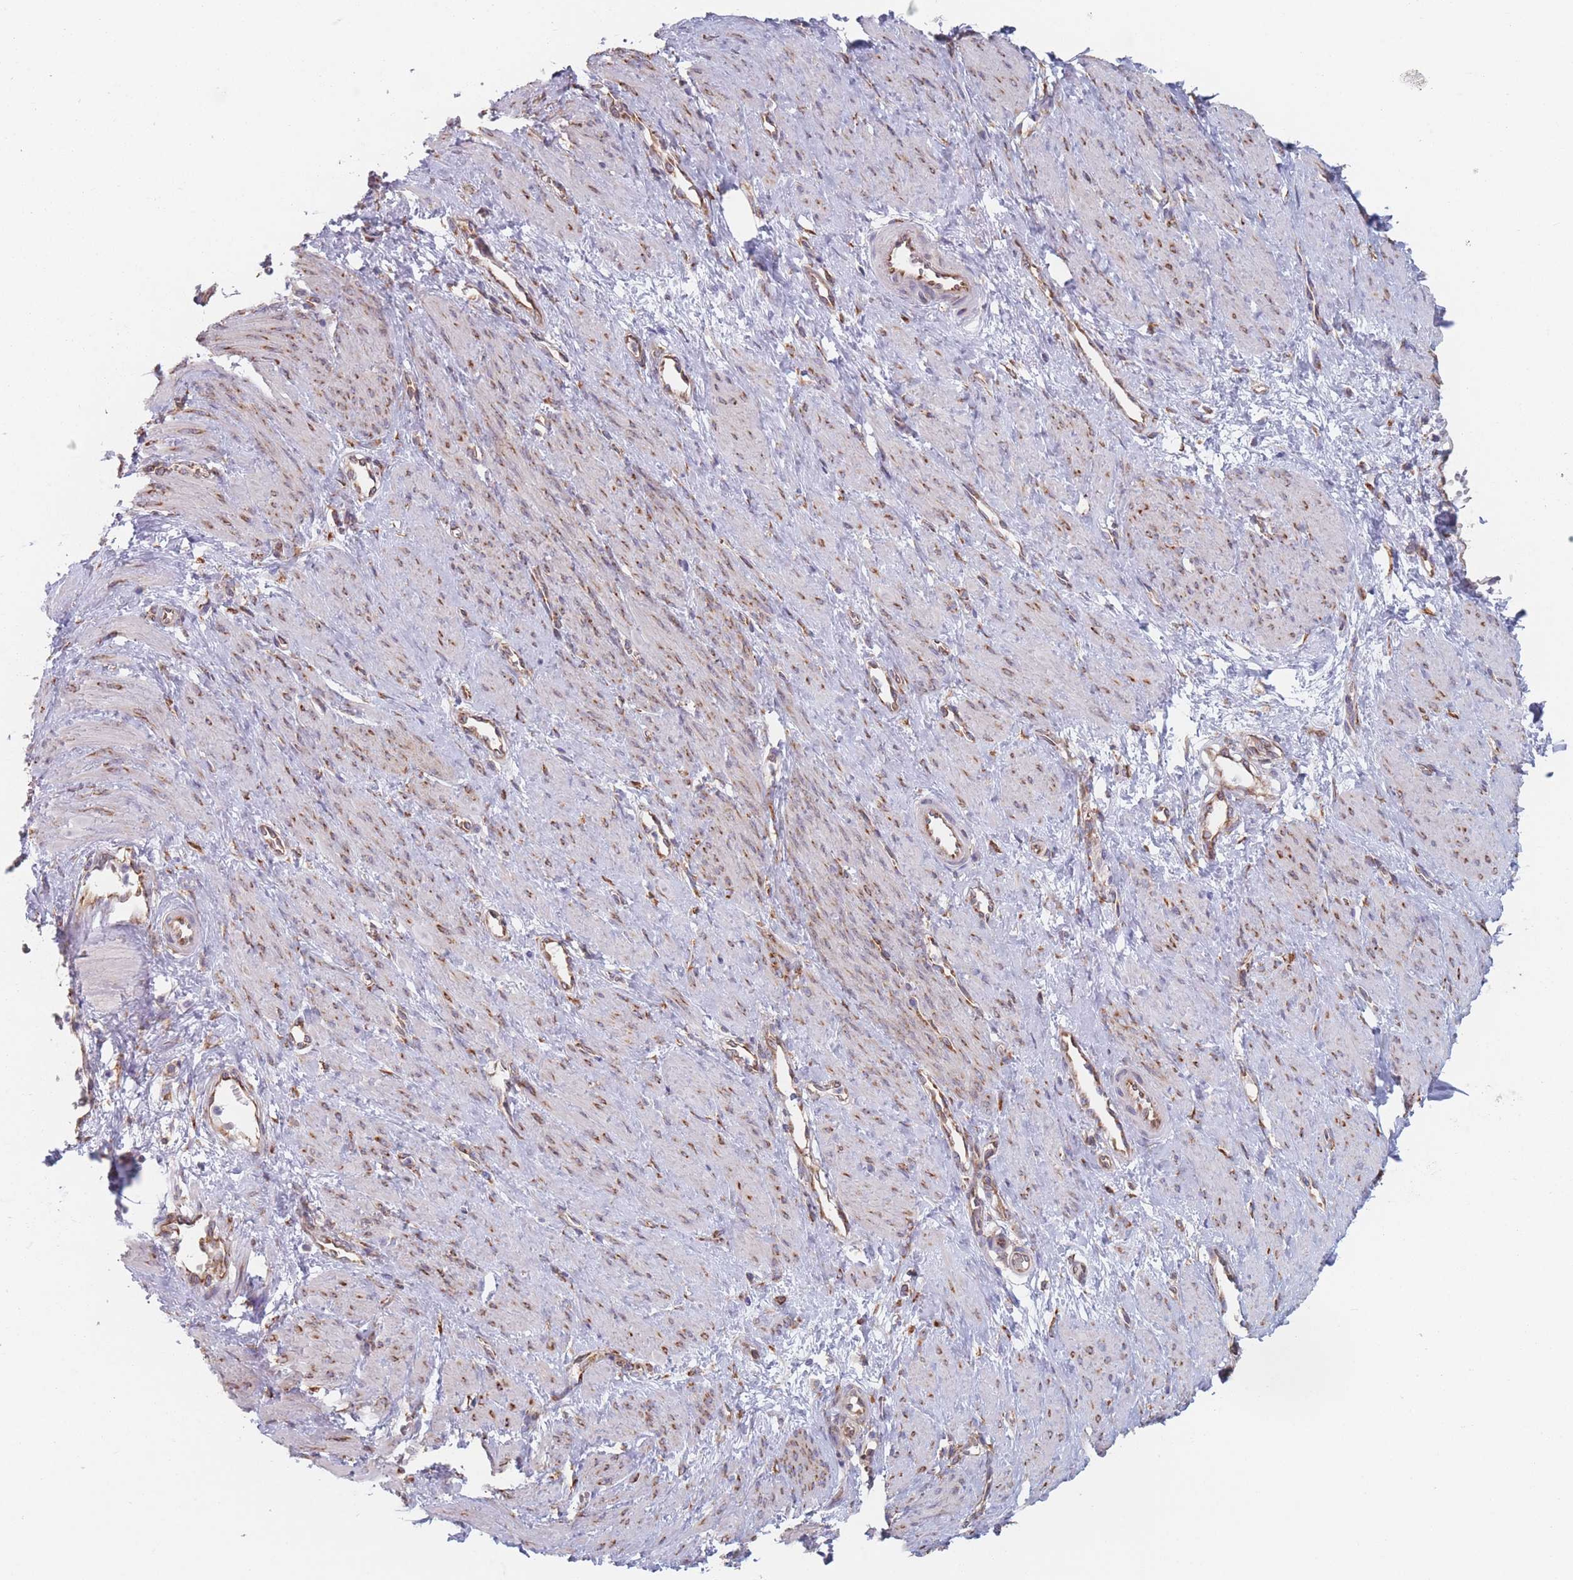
{"staining": {"intensity": "moderate", "quantity": "25%-75%", "location": "cytoplasmic/membranous"}, "tissue": "smooth muscle", "cell_type": "Smooth muscle cells", "image_type": "normal", "snomed": [{"axis": "morphology", "description": "Normal tissue, NOS"}, {"axis": "topography", "description": "Smooth muscle"}, {"axis": "topography", "description": "Uterus"}], "caption": "Moderate cytoplasmic/membranous protein expression is present in about 25%-75% of smooth muscle cells in smooth muscle.", "gene": "EEF1B2", "patient": {"sex": "female", "age": 39}}